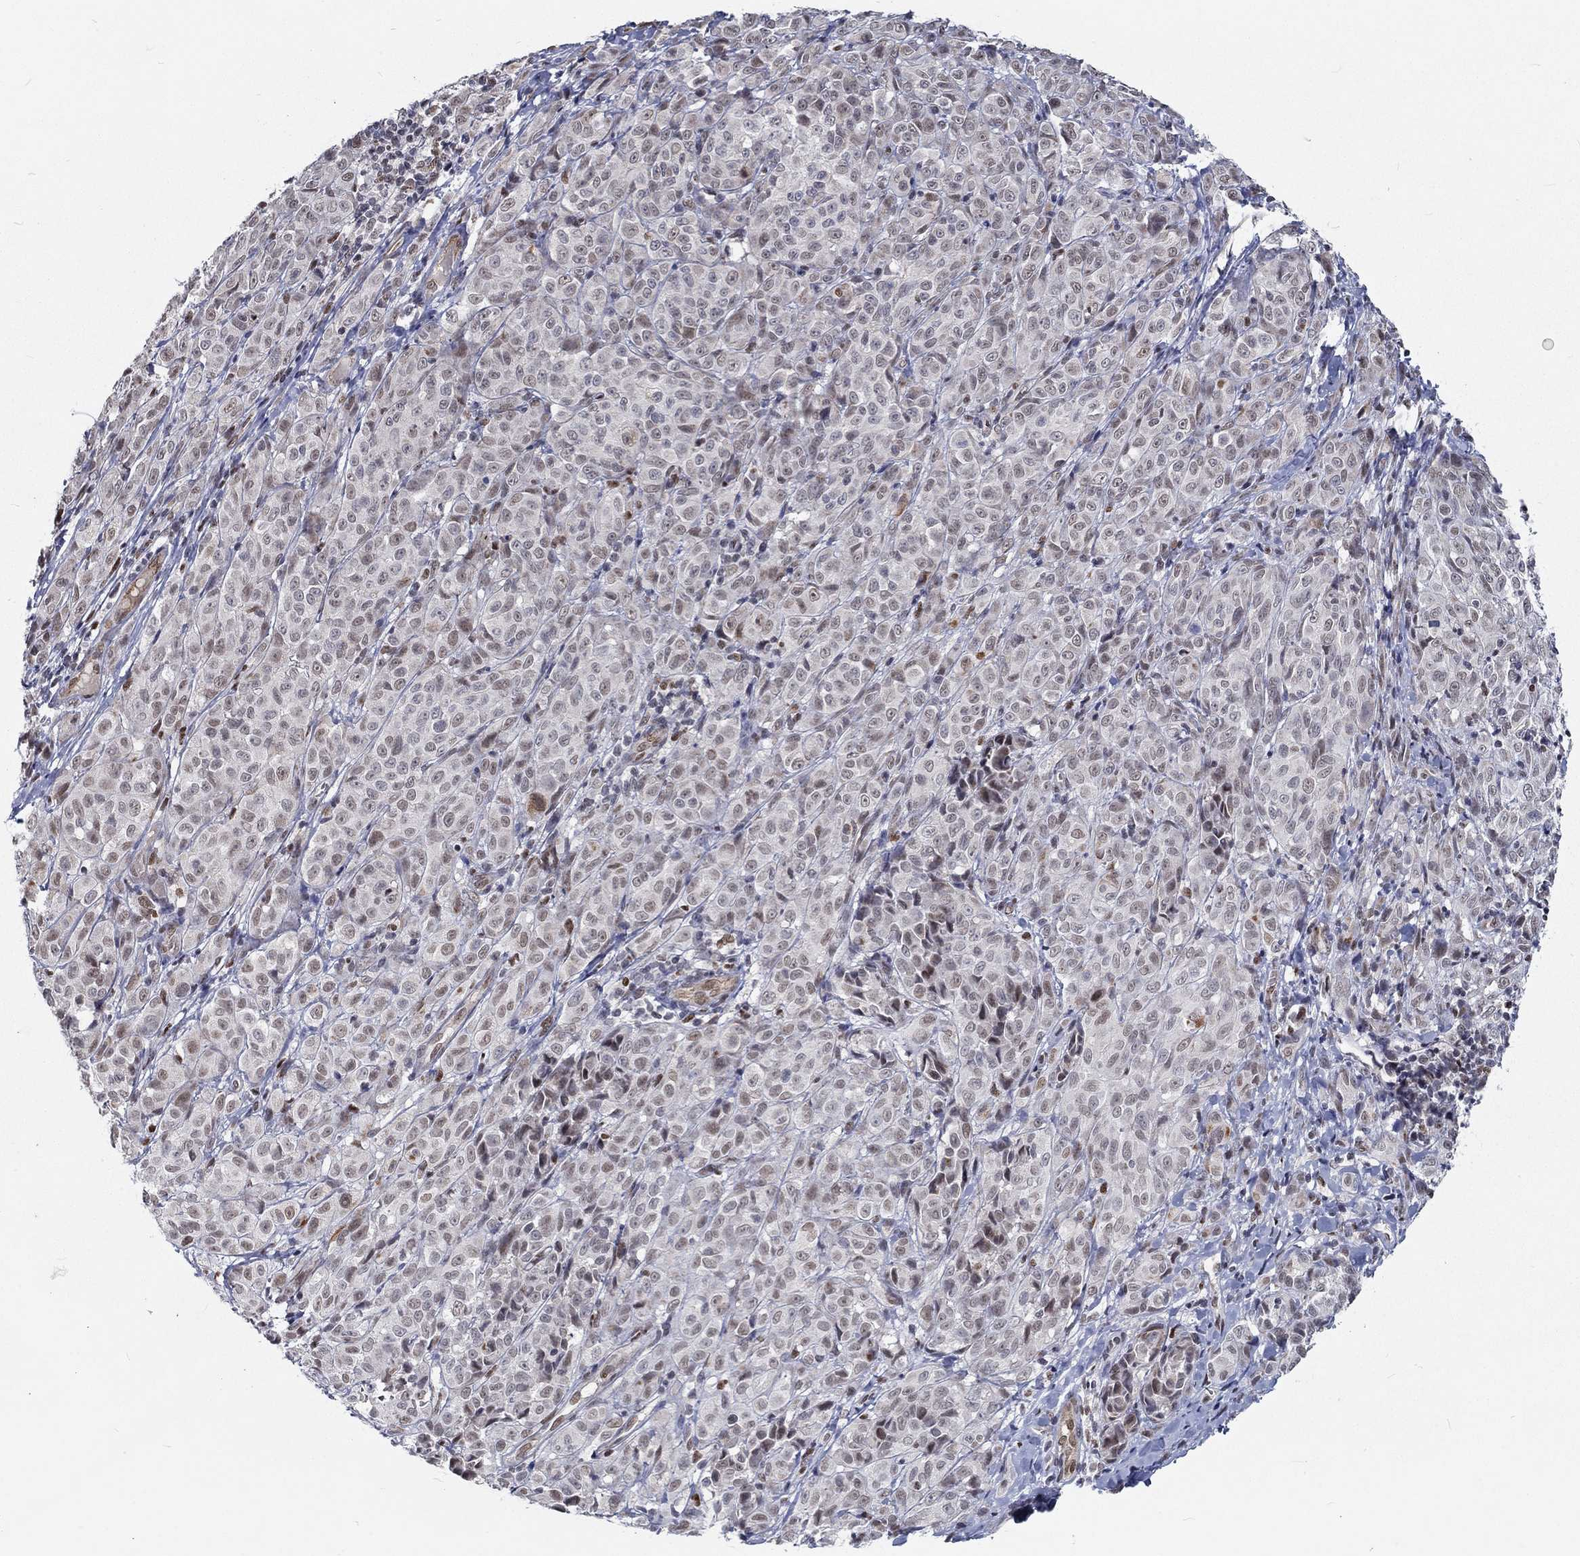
{"staining": {"intensity": "moderate", "quantity": "<25%", "location": "nuclear"}, "tissue": "melanoma", "cell_type": "Tumor cells", "image_type": "cancer", "snomed": [{"axis": "morphology", "description": "Malignant melanoma, NOS"}, {"axis": "topography", "description": "Skin"}], "caption": "Melanoma tissue exhibits moderate nuclear positivity in approximately <25% of tumor cells, visualized by immunohistochemistry. (IHC, brightfield microscopy, high magnification).", "gene": "ZBED1", "patient": {"sex": "male", "age": 89}}